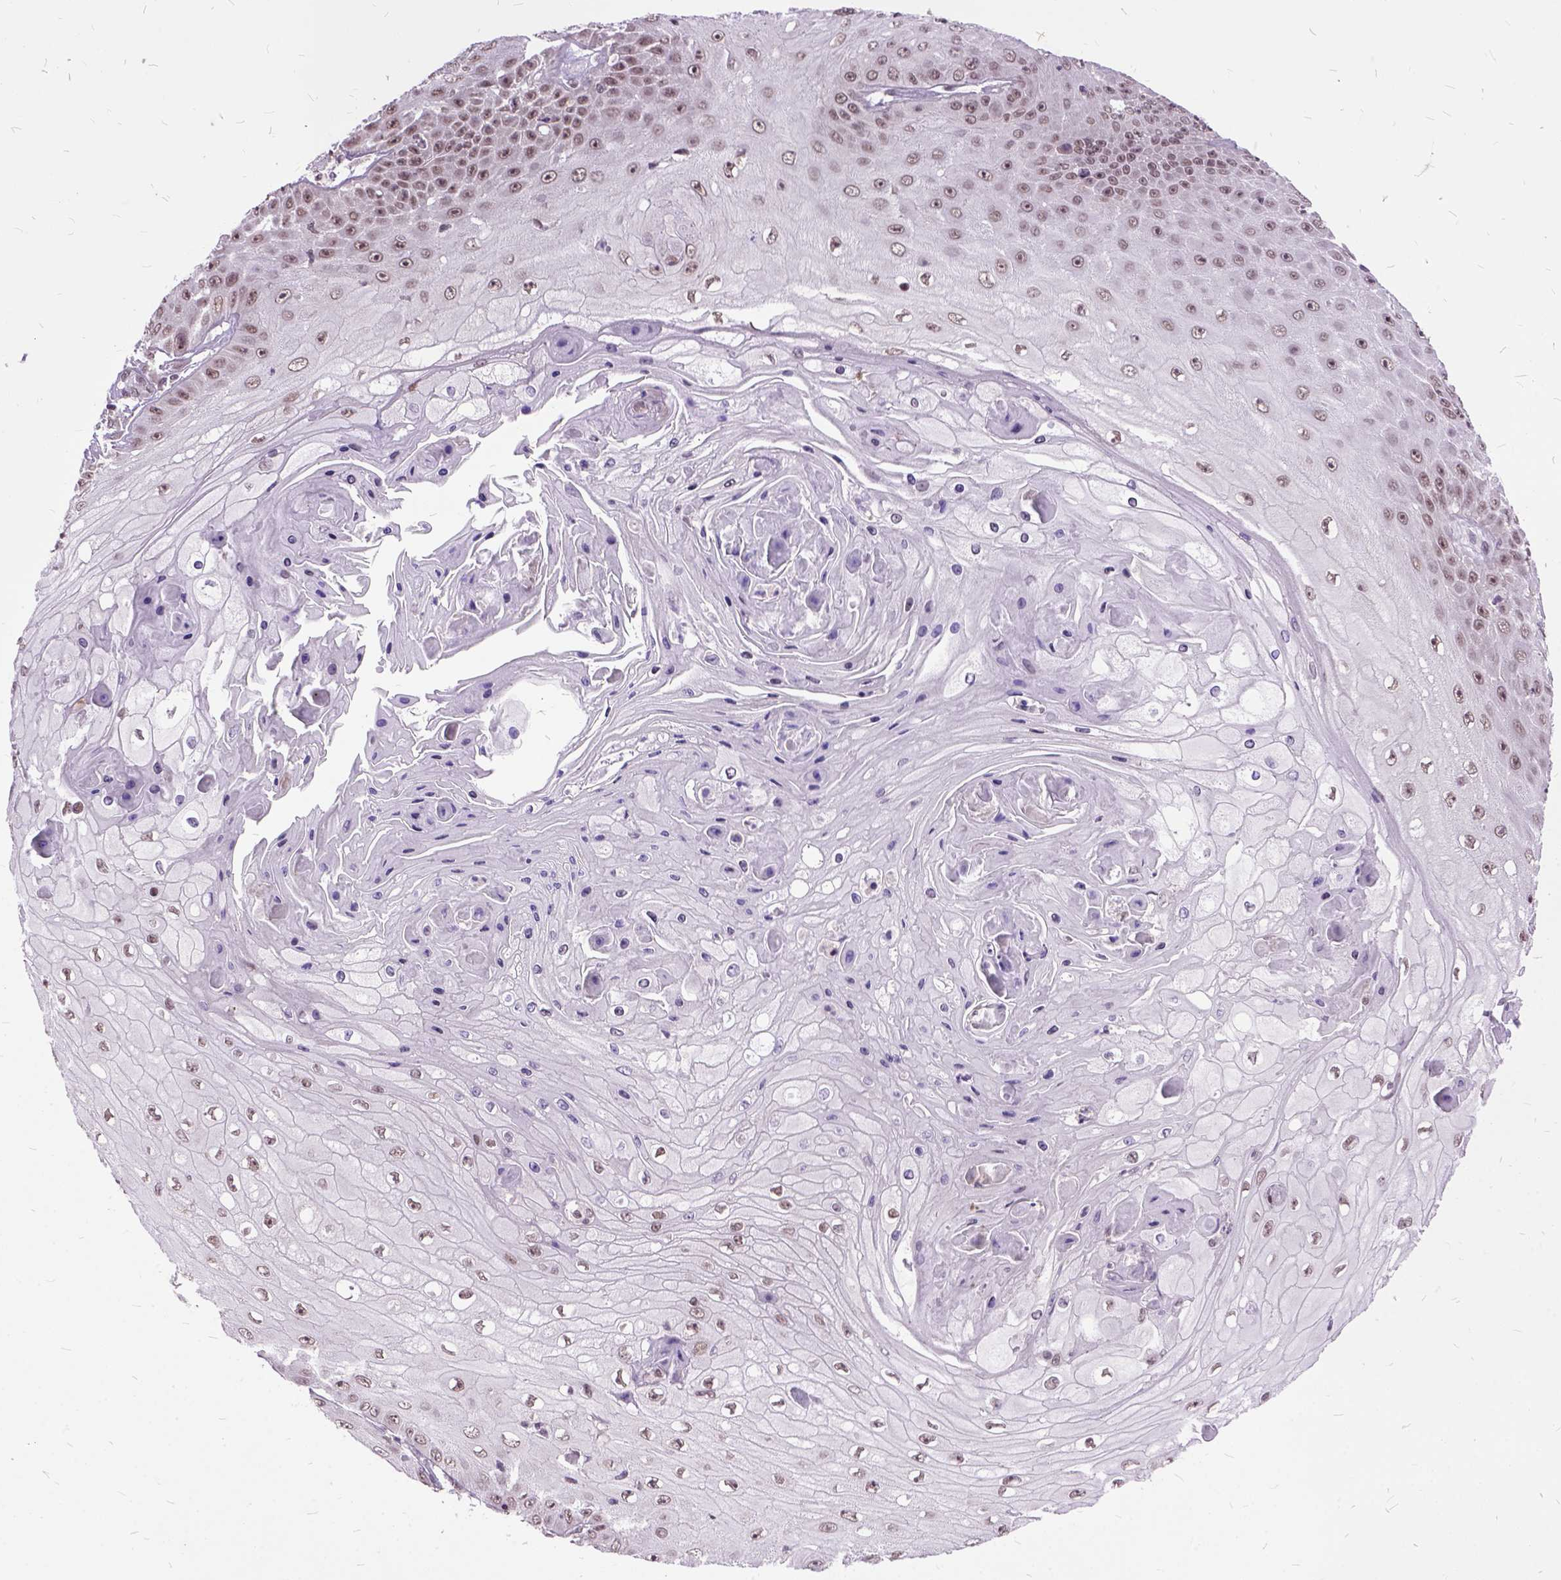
{"staining": {"intensity": "moderate", "quantity": ">75%", "location": "nuclear"}, "tissue": "skin cancer", "cell_type": "Tumor cells", "image_type": "cancer", "snomed": [{"axis": "morphology", "description": "Squamous cell carcinoma, NOS"}, {"axis": "topography", "description": "Skin"}], "caption": "Human skin cancer stained with a protein marker demonstrates moderate staining in tumor cells.", "gene": "ORC5", "patient": {"sex": "male", "age": 70}}